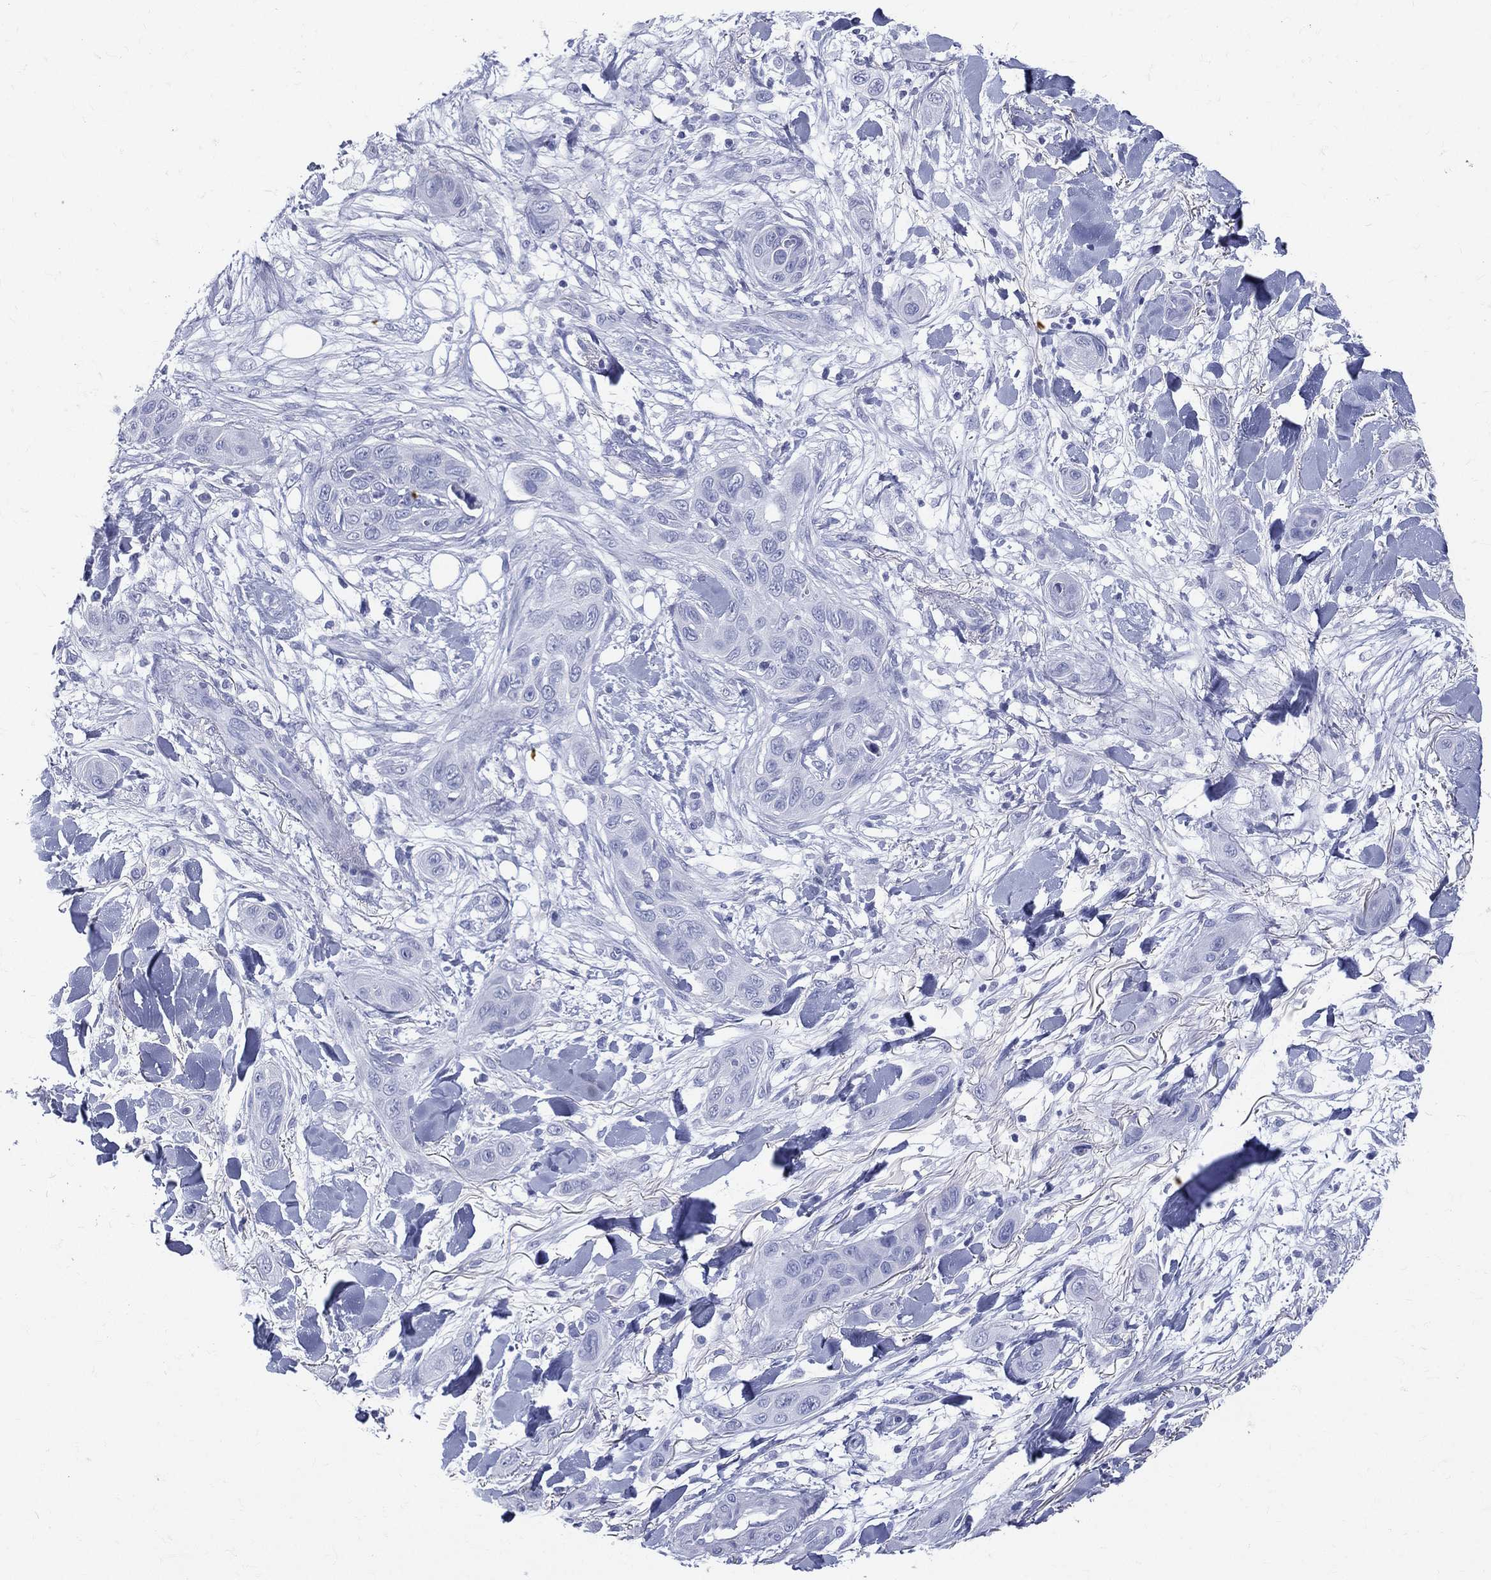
{"staining": {"intensity": "negative", "quantity": "none", "location": "none"}, "tissue": "skin cancer", "cell_type": "Tumor cells", "image_type": "cancer", "snomed": [{"axis": "morphology", "description": "Squamous cell carcinoma, NOS"}, {"axis": "topography", "description": "Skin"}], "caption": "Image shows no significant protein expression in tumor cells of skin cancer. (Immunohistochemistry (ihc), brightfield microscopy, high magnification).", "gene": "ETNPPL", "patient": {"sex": "male", "age": 78}}